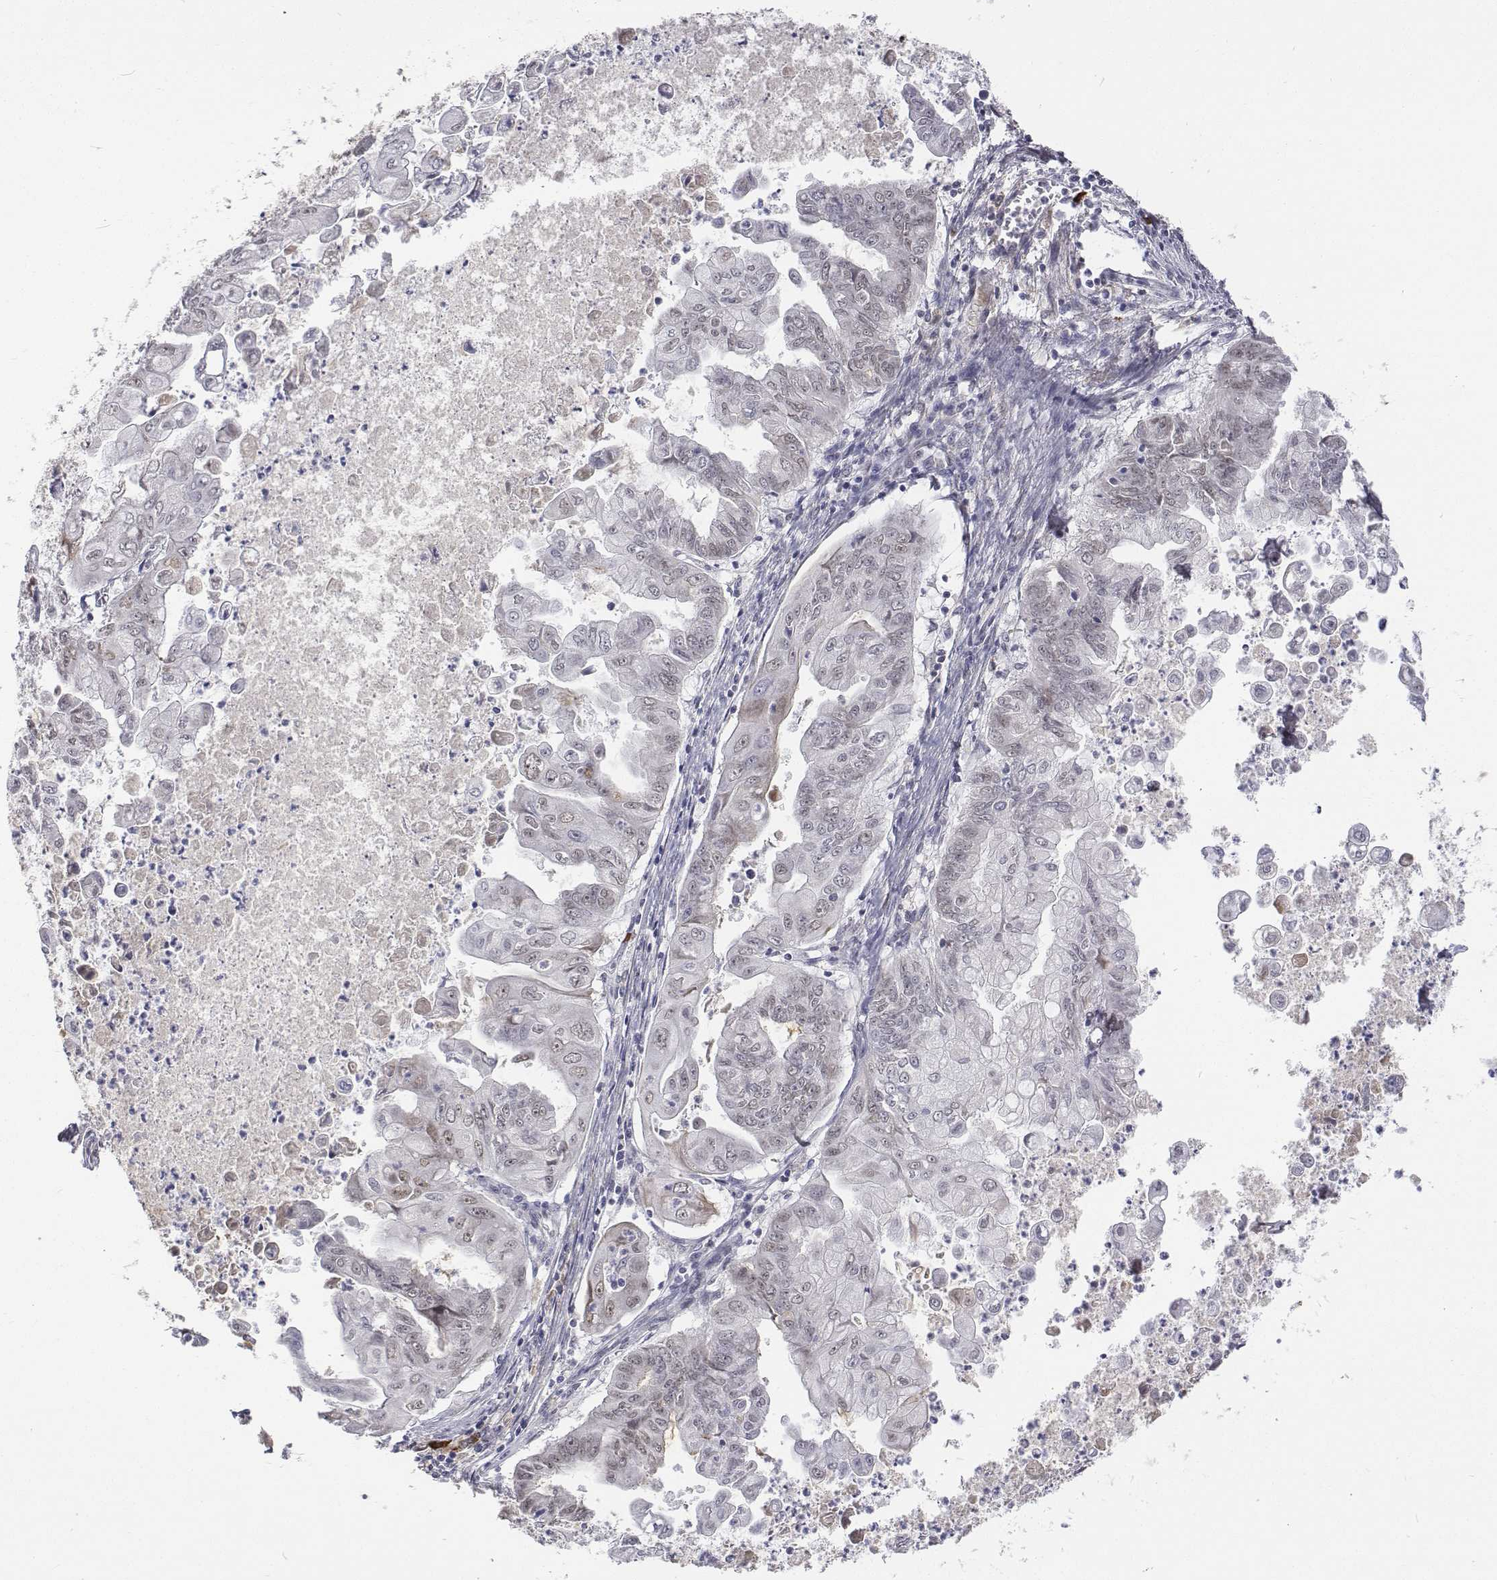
{"staining": {"intensity": "negative", "quantity": "none", "location": "none"}, "tissue": "stomach cancer", "cell_type": "Tumor cells", "image_type": "cancer", "snomed": [{"axis": "morphology", "description": "Adenocarcinoma, NOS"}, {"axis": "topography", "description": "Stomach, upper"}], "caption": "The photomicrograph reveals no significant expression in tumor cells of stomach adenocarcinoma.", "gene": "ATRX", "patient": {"sex": "male", "age": 80}}